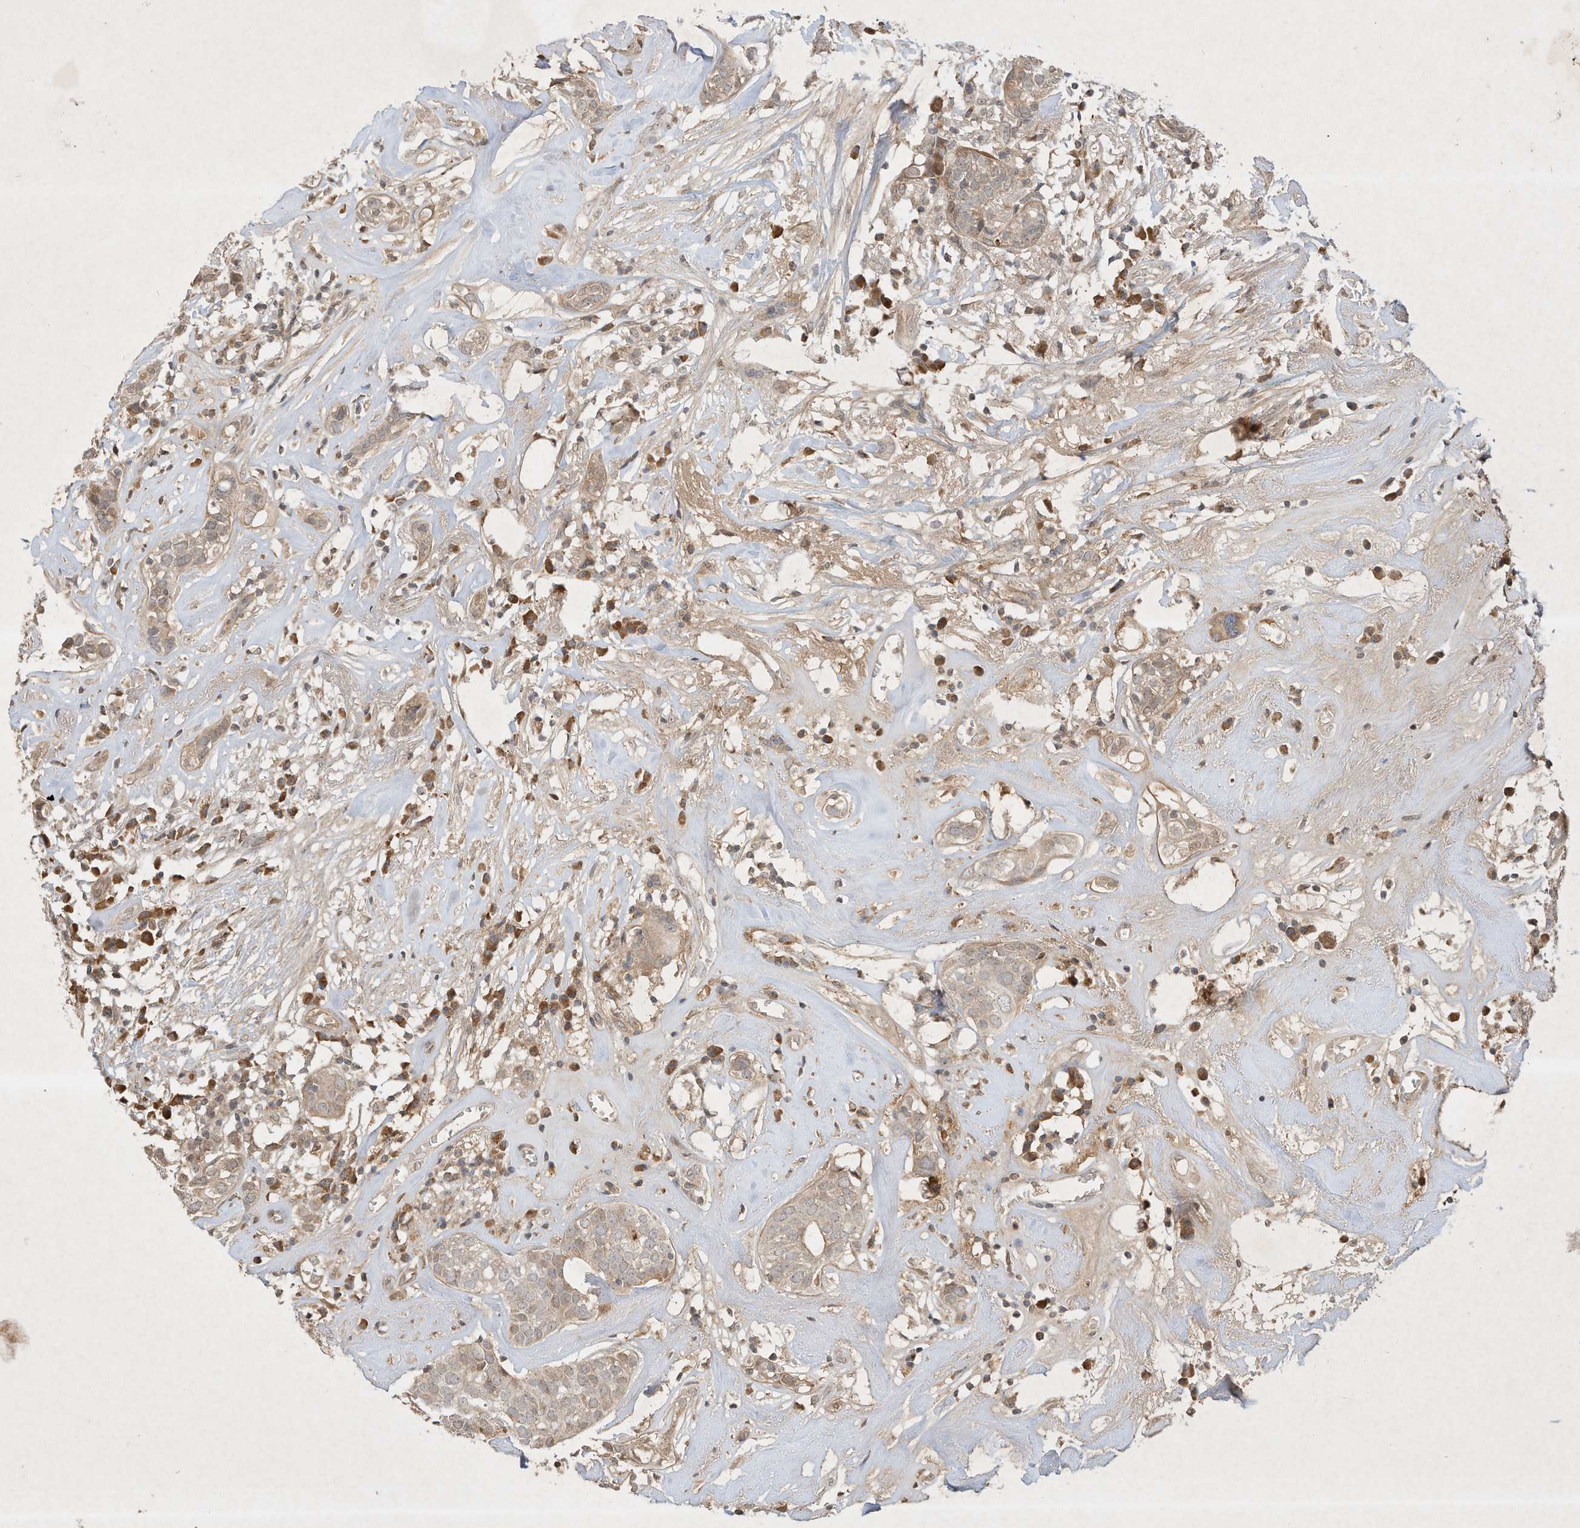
{"staining": {"intensity": "weak", "quantity": "25%-75%", "location": "cytoplasmic/membranous"}, "tissue": "head and neck cancer", "cell_type": "Tumor cells", "image_type": "cancer", "snomed": [{"axis": "morphology", "description": "Adenocarcinoma, NOS"}, {"axis": "topography", "description": "Salivary gland"}, {"axis": "topography", "description": "Head-Neck"}], "caption": "Protein positivity by IHC exhibits weak cytoplasmic/membranous positivity in about 25%-75% of tumor cells in head and neck cancer. (IHC, brightfield microscopy, high magnification).", "gene": "BTRC", "patient": {"sex": "female", "age": 65}}